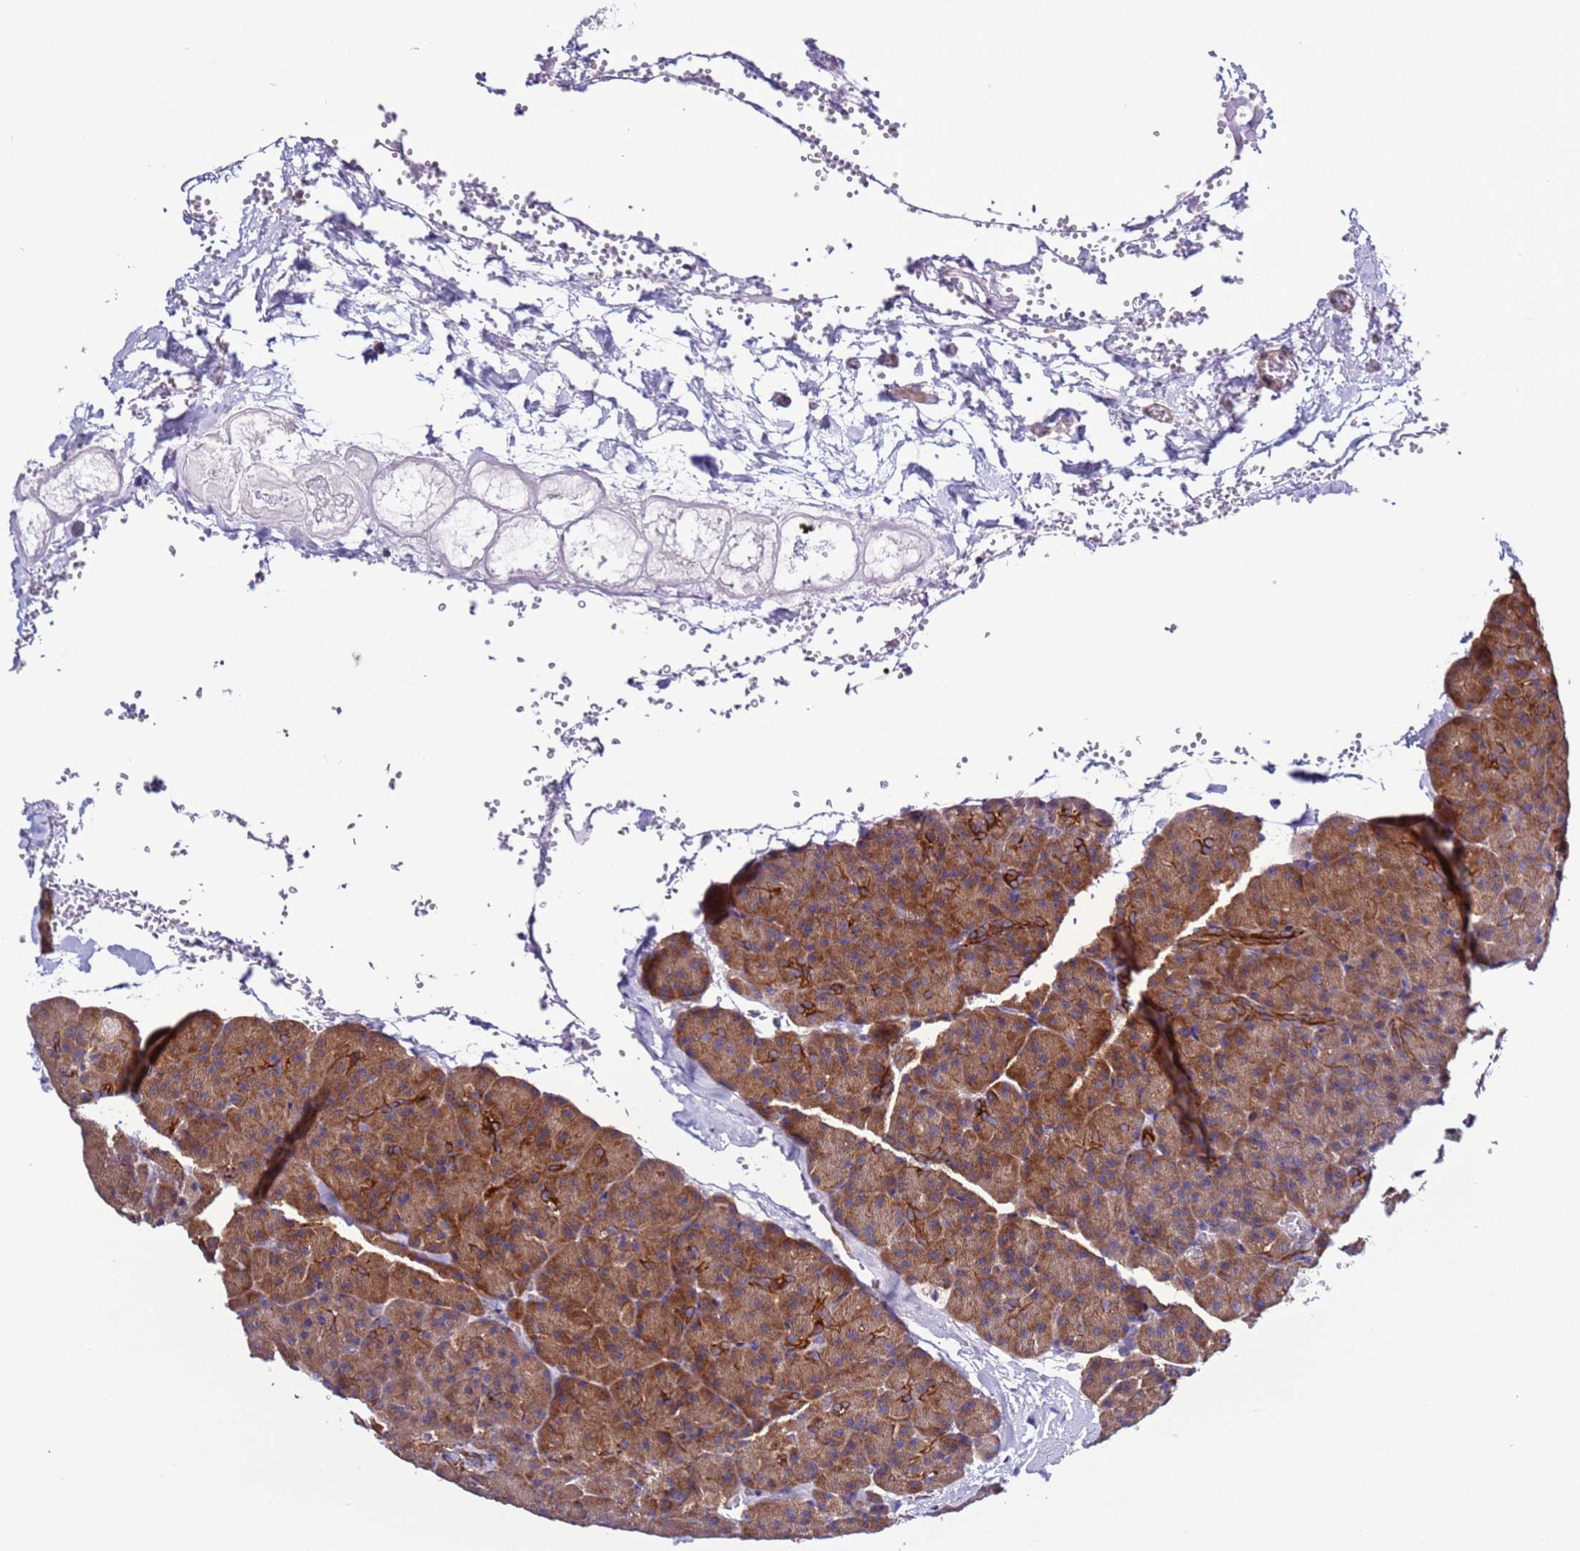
{"staining": {"intensity": "moderate", "quantity": ">75%", "location": "cytoplasmic/membranous"}, "tissue": "pancreas", "cell_type": "Exocrine glandular cells", "image_type": "normal", "snomed": [{"axis": "morphology", "description": "Normal tissue, NOS"}, {"axis": "morphology", "description": "Carcinoid, malignant, NOS"}, {"axis": "topography", "description": "Pancreas"}], "caption": "Protein positivity by immunohistochemistry shows moderate cytoplasmic/membranous staining in approximately >75% of exocrine glandular cells in benign pancreas. The protein is shown in brown color, while the nuclei are stained blue.", "gene": "SPCS1", "patient": {"sex": "female", "age": 35}}